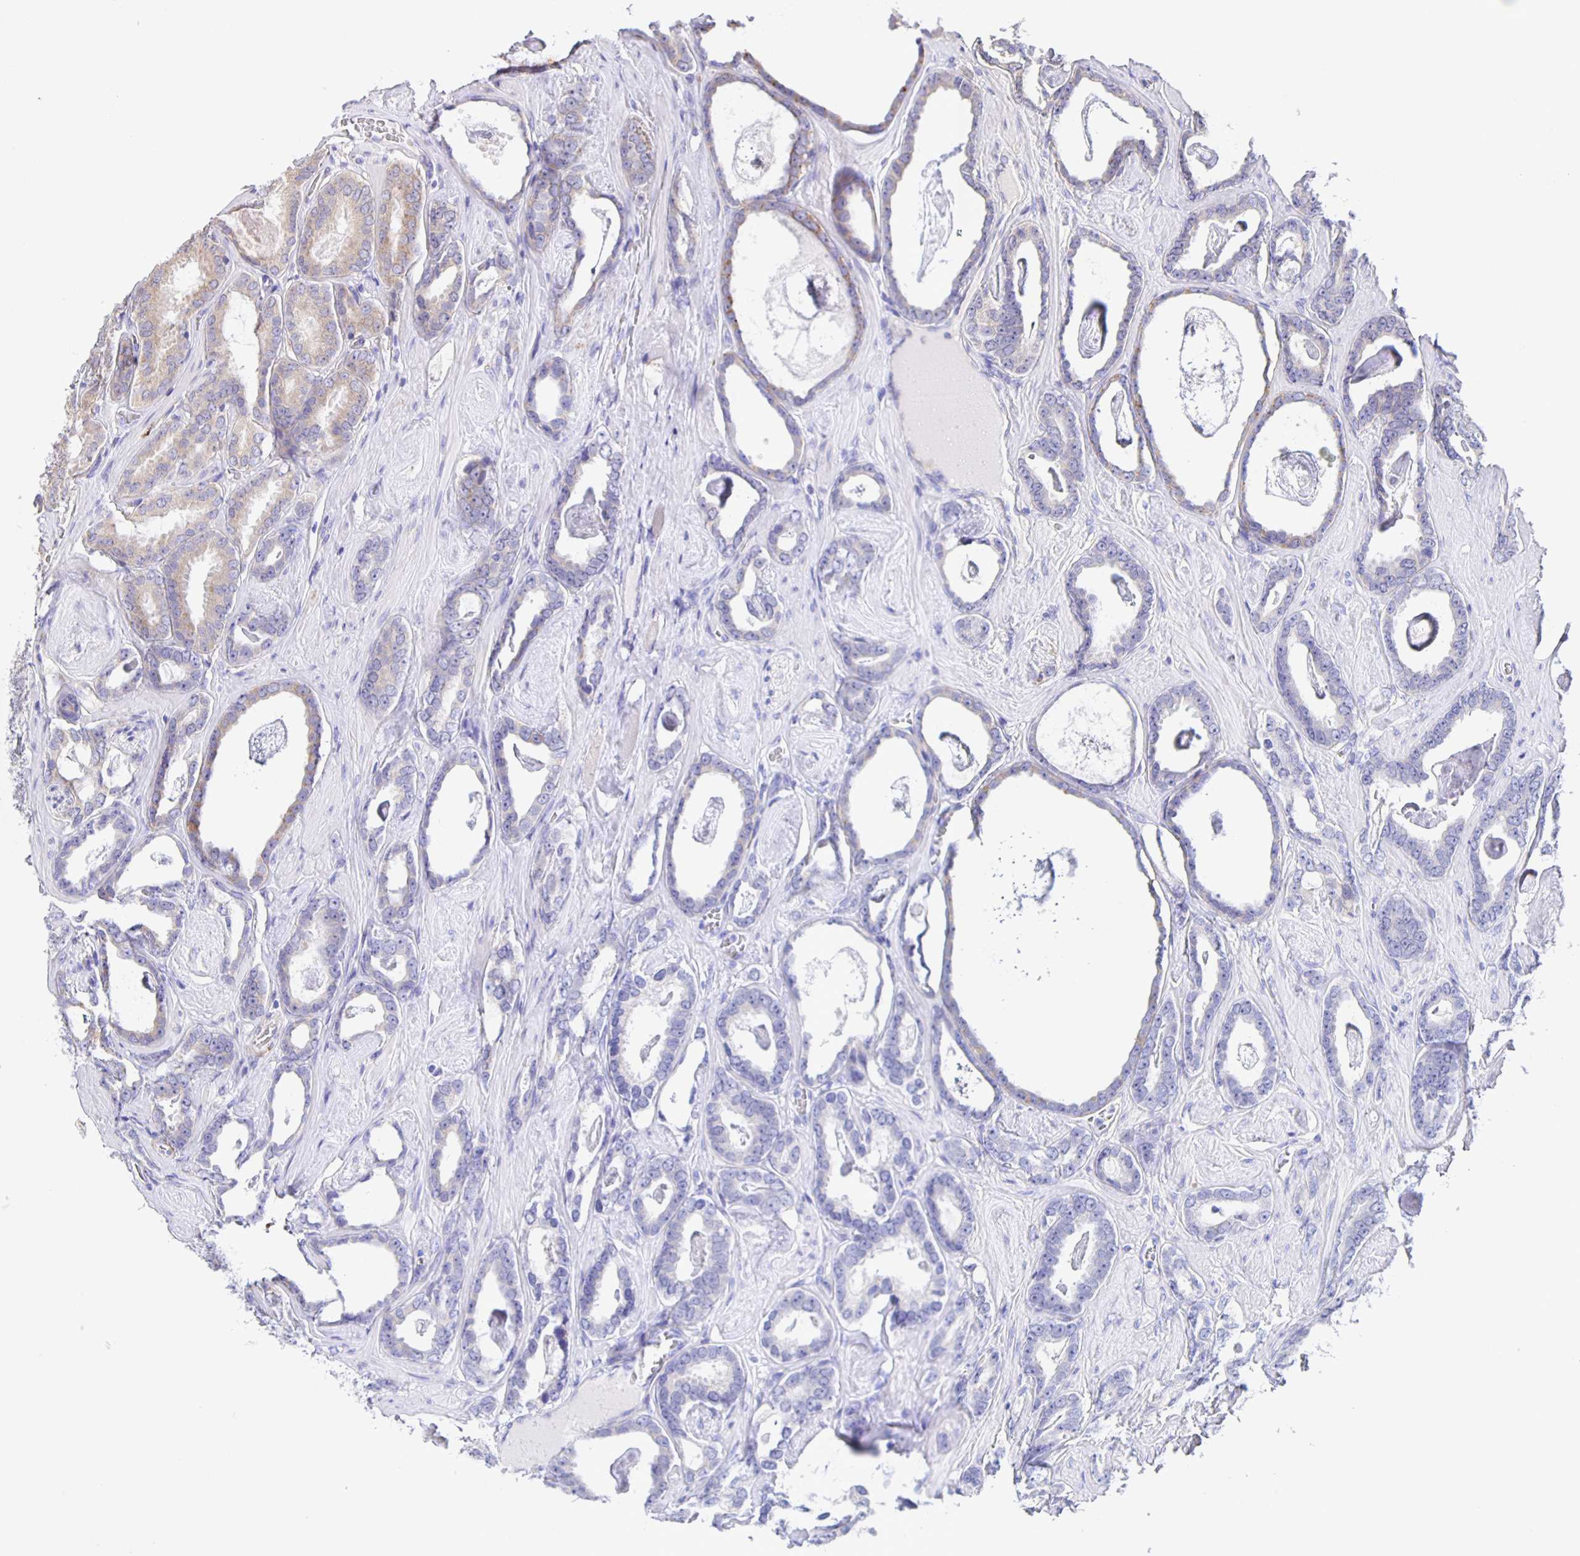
{"staining": {"intensity": "weak", "quantity": "<25%", "location": "cytoplasmic/membranous"}, "tissue": "prostate cancer", "cell_type": "Tumor cells", "image_type": "cancer", "snomed": [{"axis": "morphology", "description": "Adenocarcinoma, High grade"}, {"axis": "topography", "description": "Prostate"}], "caption": "Tumor cells show no significant staining in prostate adenocarcinoma (high-grade). The staining is performed using DAB (3,3'-diaminobenzidine) brown chromogen with nuclei counter-stained in using hematoxylin.", "gene": "JMJD4", "patient": {"sex": "male", "age": 63}}